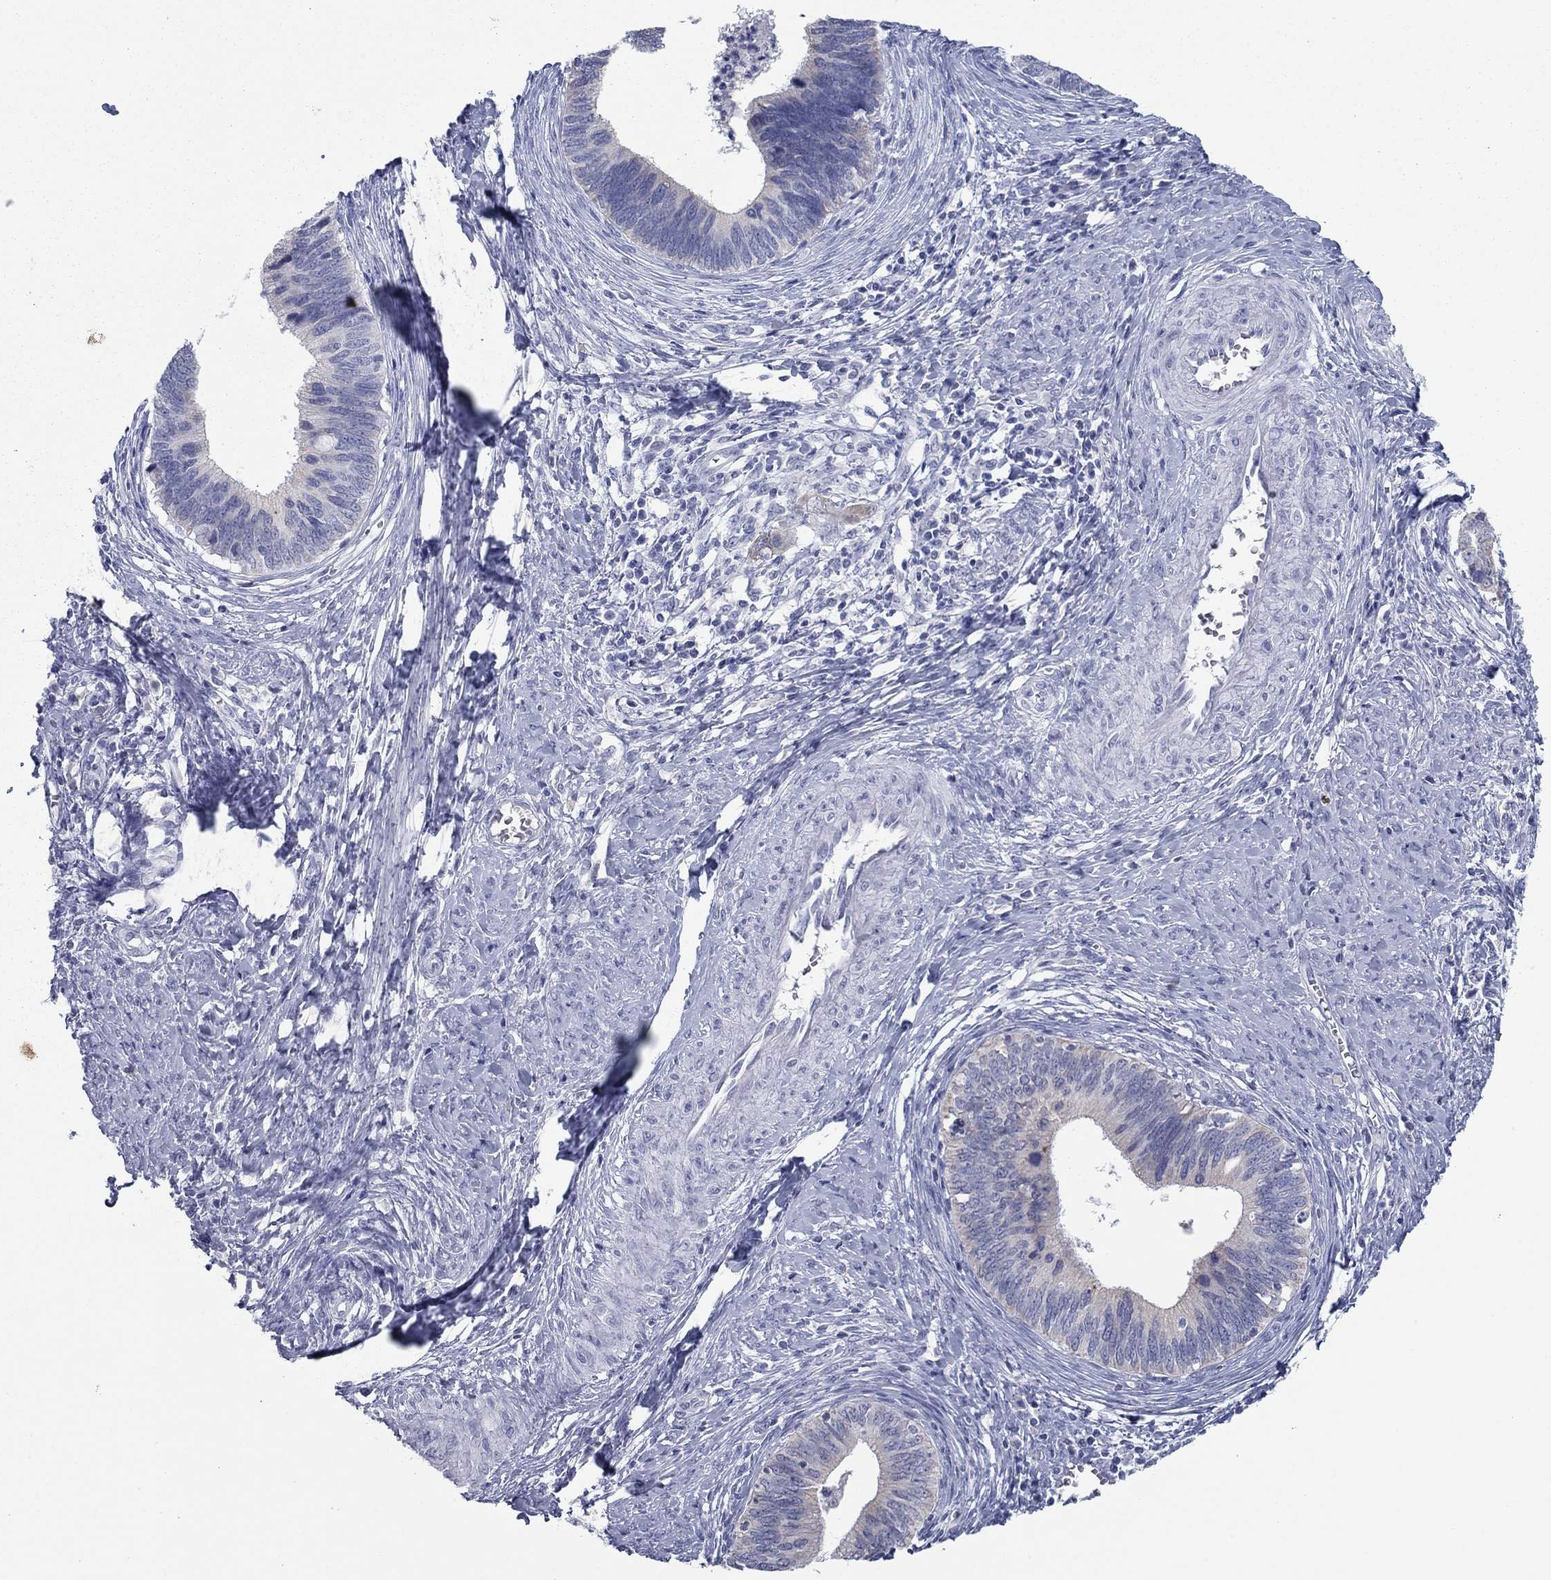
{"staining": {"intensity": "weak", "quantity": "<25%", "location": "cytoplasmic/membranous"}, "tissue": "cervical cancer", "cell_type": "Tumor cells", "image_type": "cancer", "snomed": [{"axis": "morphology", "description": "Adenocarcinoma, NOS"}, {"axis": "topography", "description": "Cervix"}], "caption": "An immunohistochemistry image of adenocarcinoma (cervical) is shown. There is no staining in tumor cells of adenocarcinoma (cervical).", "gene": "KRT75", "patient": {"sex": "female", "age": 42}}